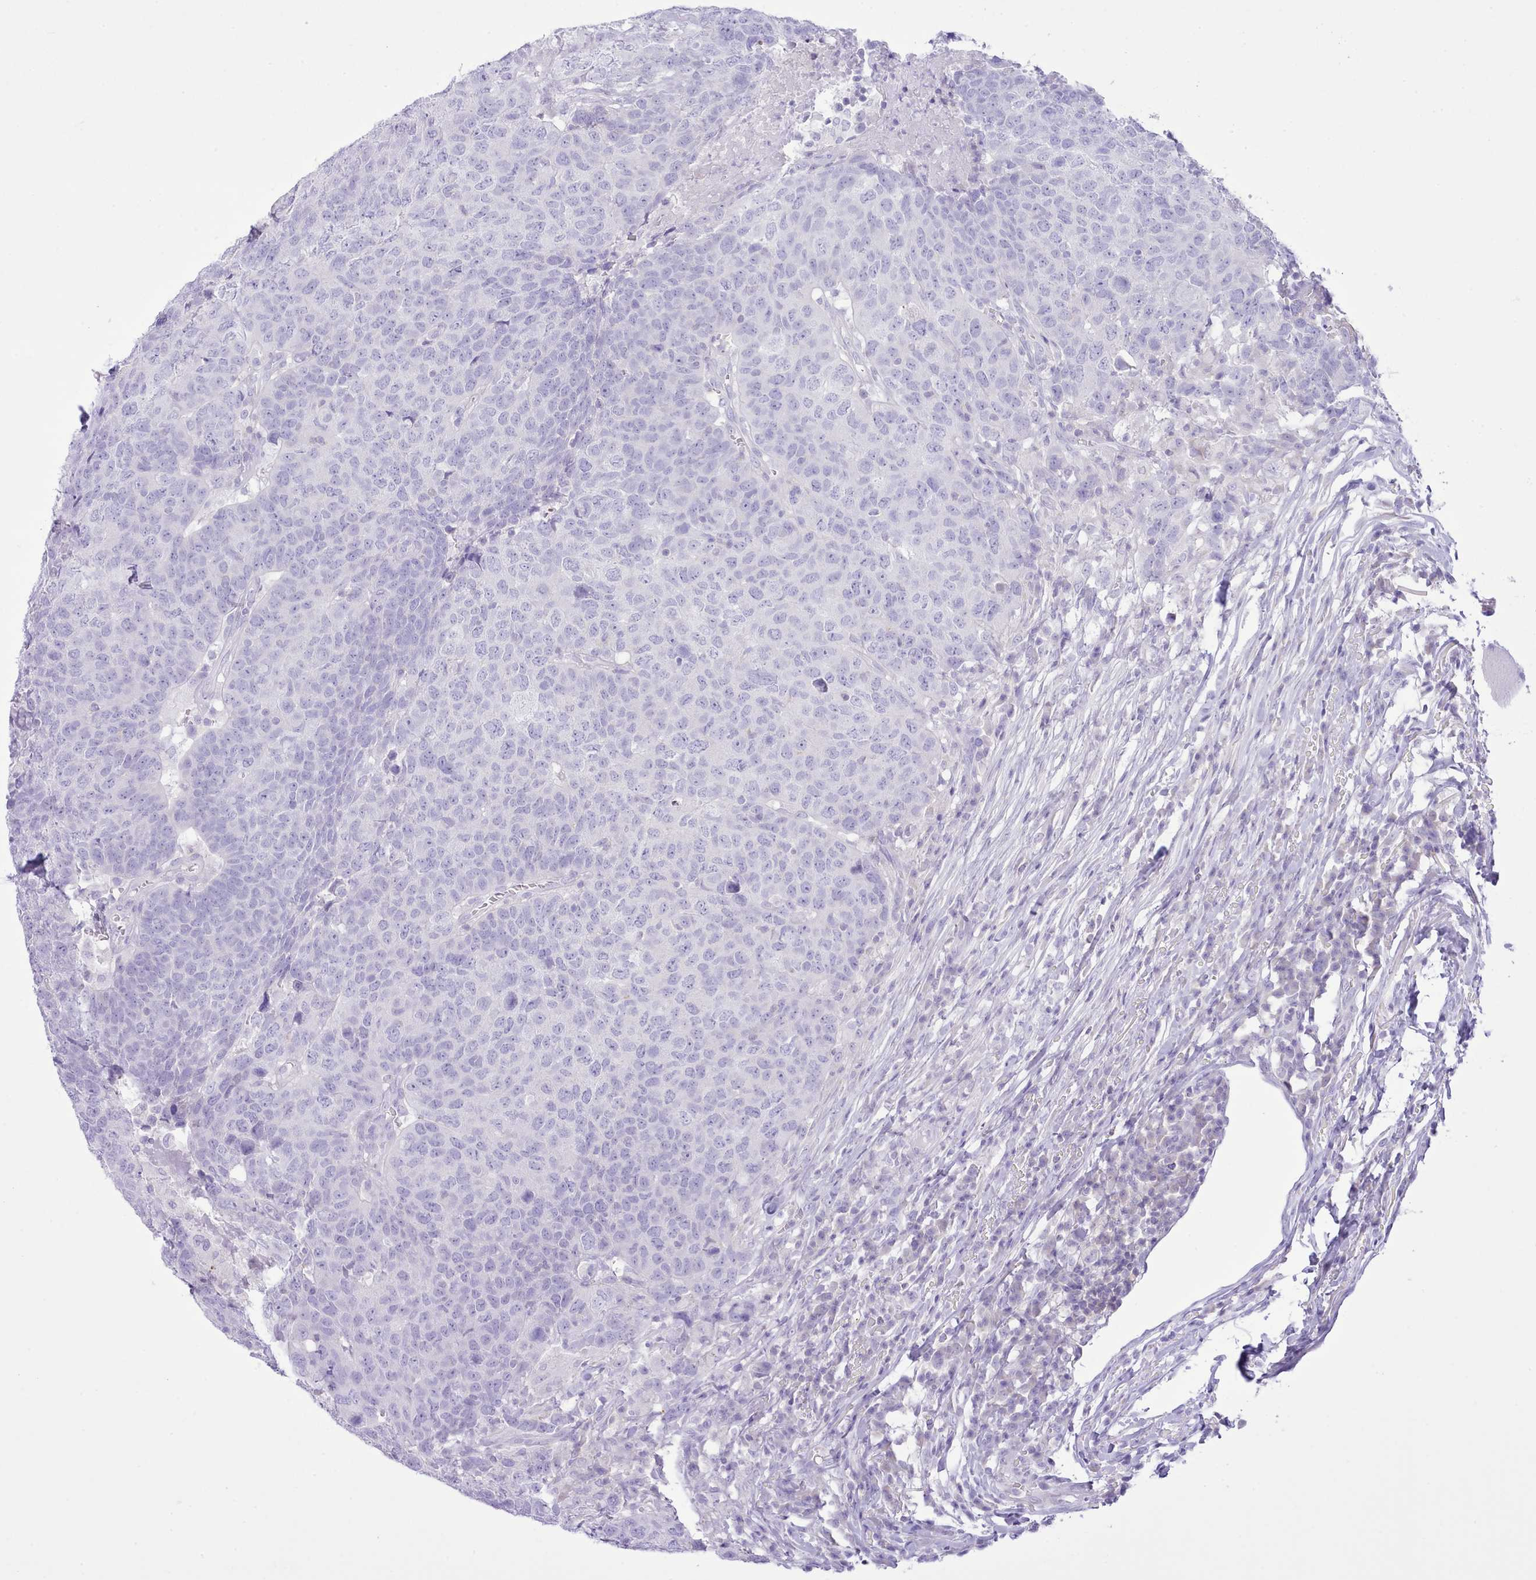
{"staining": {"intensity": "negative", "quantity": "none", "location": "none"}, "tissue": "head and neck cancer", "cell_type": "Tumor cells", "image_type": "cancer", "snomed": [{"axis": "morphology", "description": "Normal tissue, NOS"}, {"axis": "morphology", "description": "Squamous cell carcinoma, NOS"}, {"axis": "topography", "description": "Skeletal muscle"}, {"axis": "topography", "description": "Vascular tissue"}, {"axis": "topography", "description": "Peripheral nerve tissue"}, {"axis": "topography", "description": "Head-Neck"}], "caption": "Tumor cells are negative for protein expression in human head and neck cancer.", "gene": "MDFI", "patient": {"sex": "male", "age": 66}}